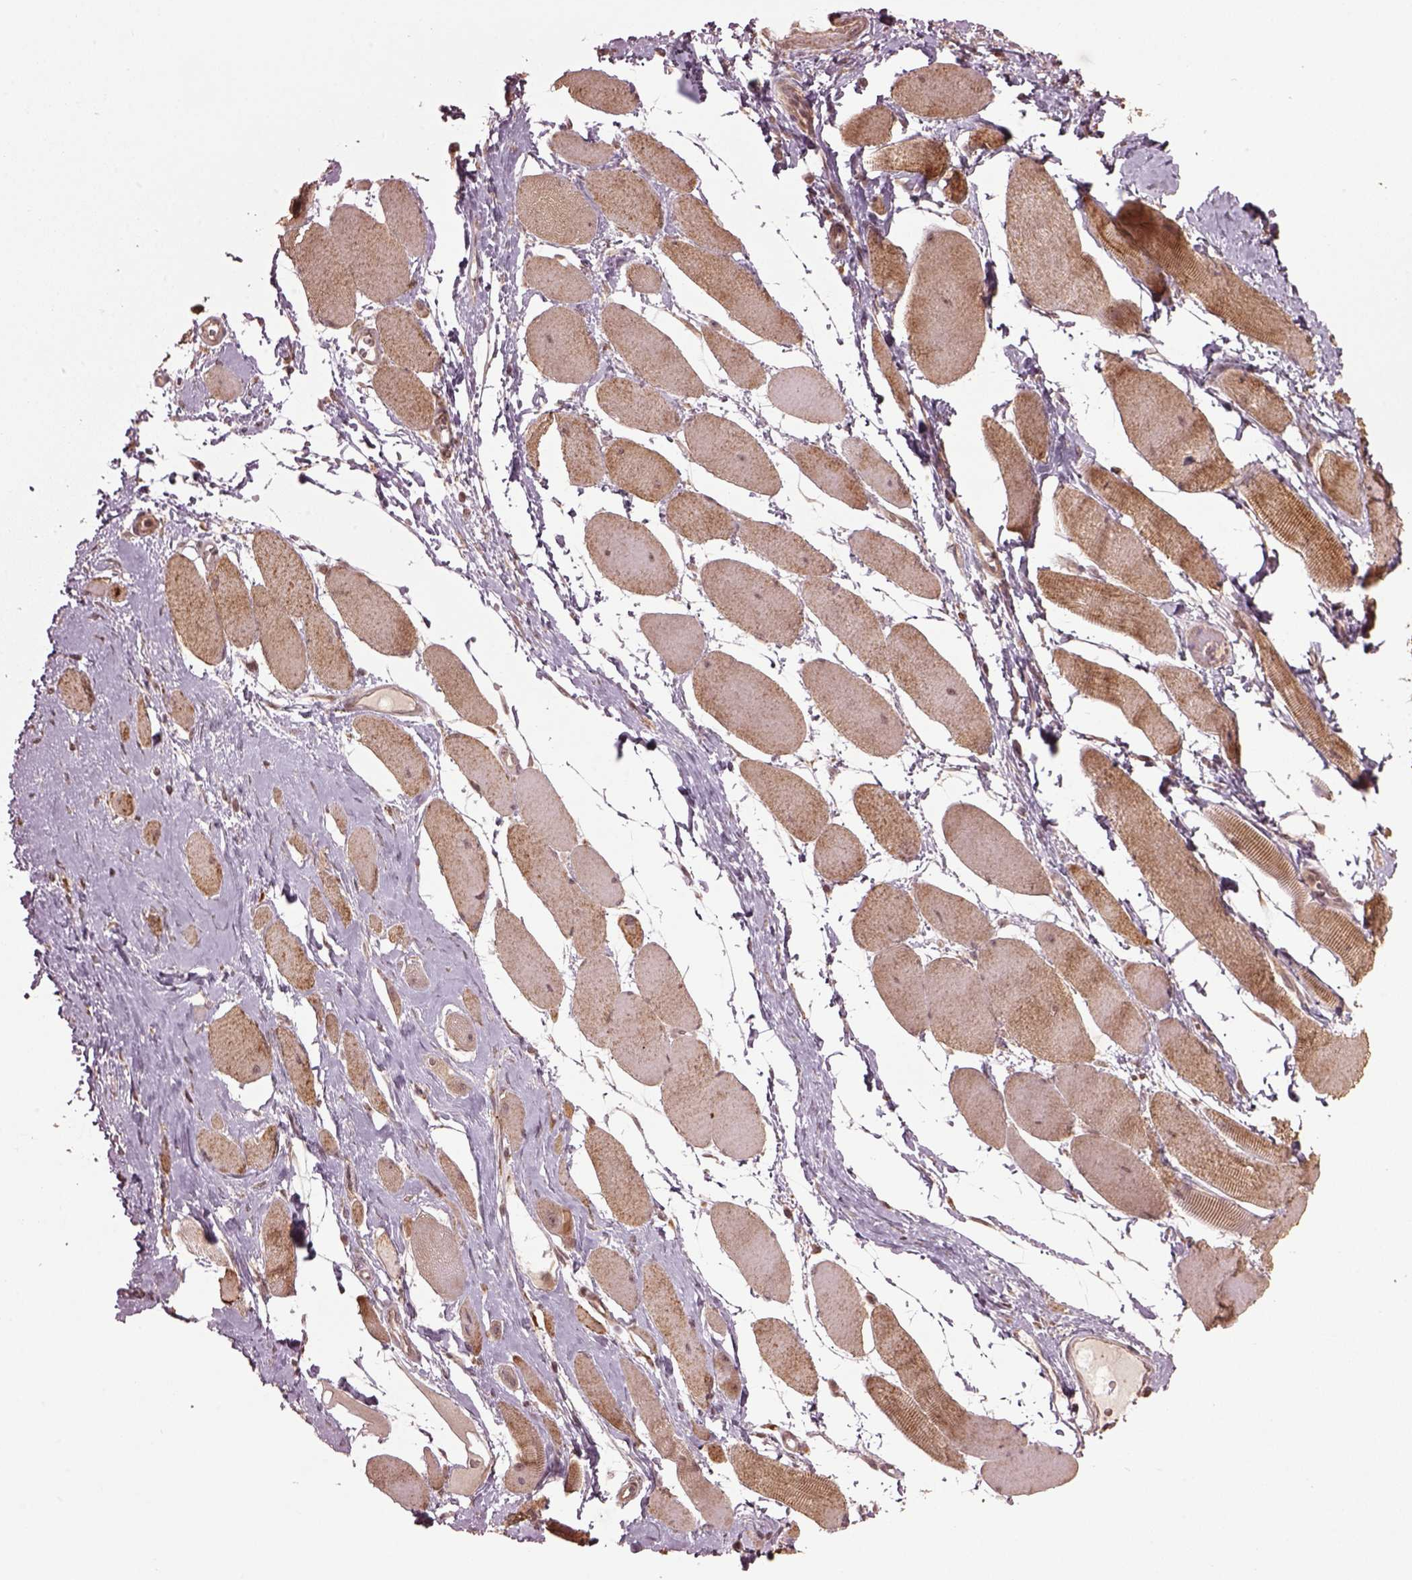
{"staining": {"intensity": "strong", "quantity": "25%-75%", "location": "cytoplasmic/membranous"}, "tissue": "skeletal muscle", "cell_type": "Myocytes", "image_type": "normal", "snomed": [{"axis": "morphology", "description": "Normal tissue, NOS"}, {"axis": "topography", "description": "Skeletal muscle"}], "caption": "Immunohistochemical staining of unremarkable skeletal muscle exhibits high levels of strong cytoplasmic/membranous staining in approximately 25%-75% of myocytes. (IHC, brightfield microscopy, high magnification).", "gene": "SEL1L3", "patient": {"sex": "female", "age": 75}}